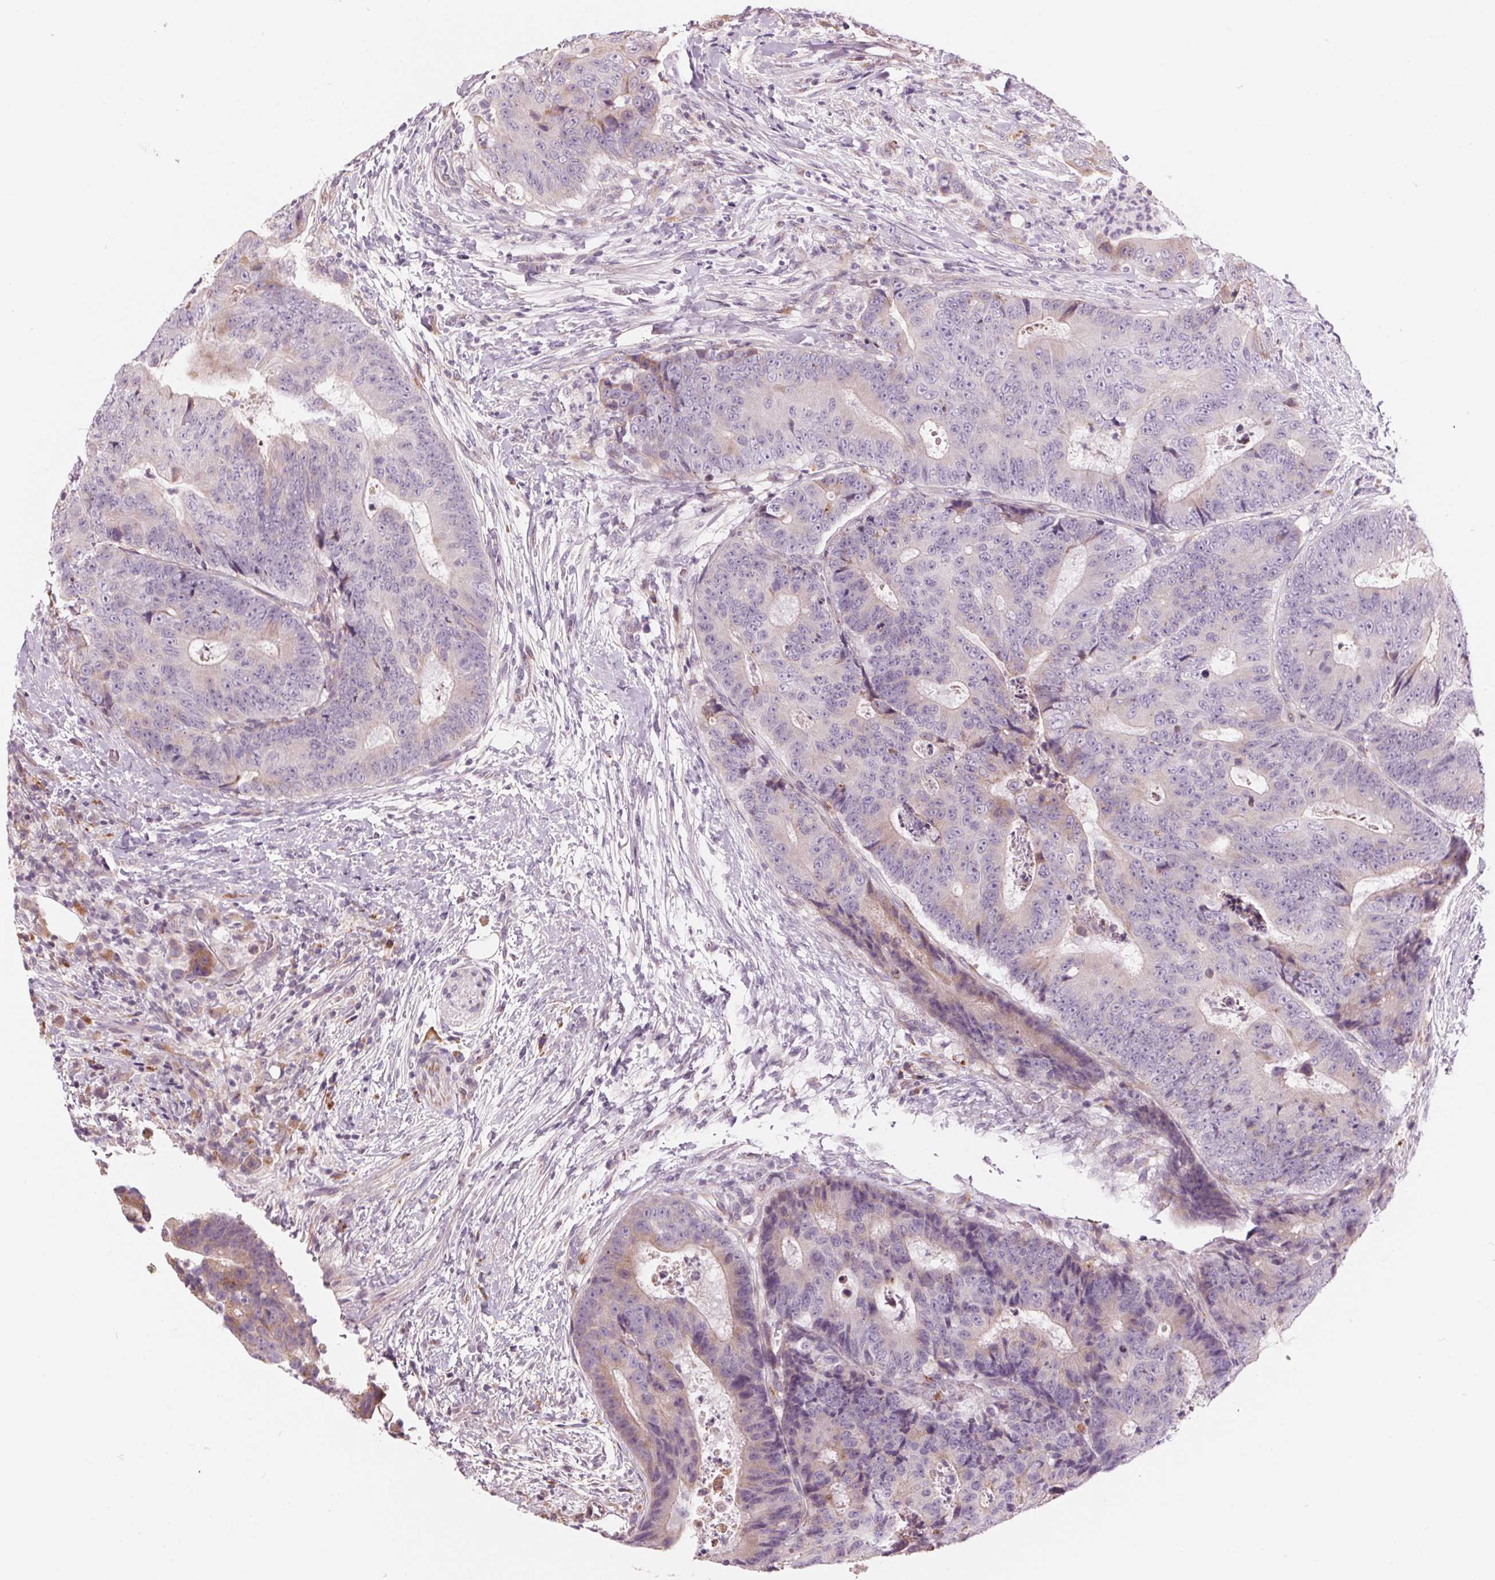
{"staining": {"intensity": "weak", "quantity": "<25%", "location": "cytoplasmic/membranous"}, "tissue": "colorectal cancer", "cell_type": "Tumor cells", "image_type": "cancer", "snomed": [{"axis": "morphology", "description": "Adenocarcinoma, NOS"}, {"axis": "topography", "description": "Colon"}], "caption": "High magnification brightfield microscopy of colorectal cancer stained with DAB (3,3'-diaminobenzidine) (brown) and counterstained with hematoxylin (blue): tumor cells show no significant staining. Brightfield microscopy of IHC stained with DAB (brown) and hematoxylin (blue), captured at high magnification.", "gene": "SAMD5", "patient": {"sex": "female", "age": 48}}